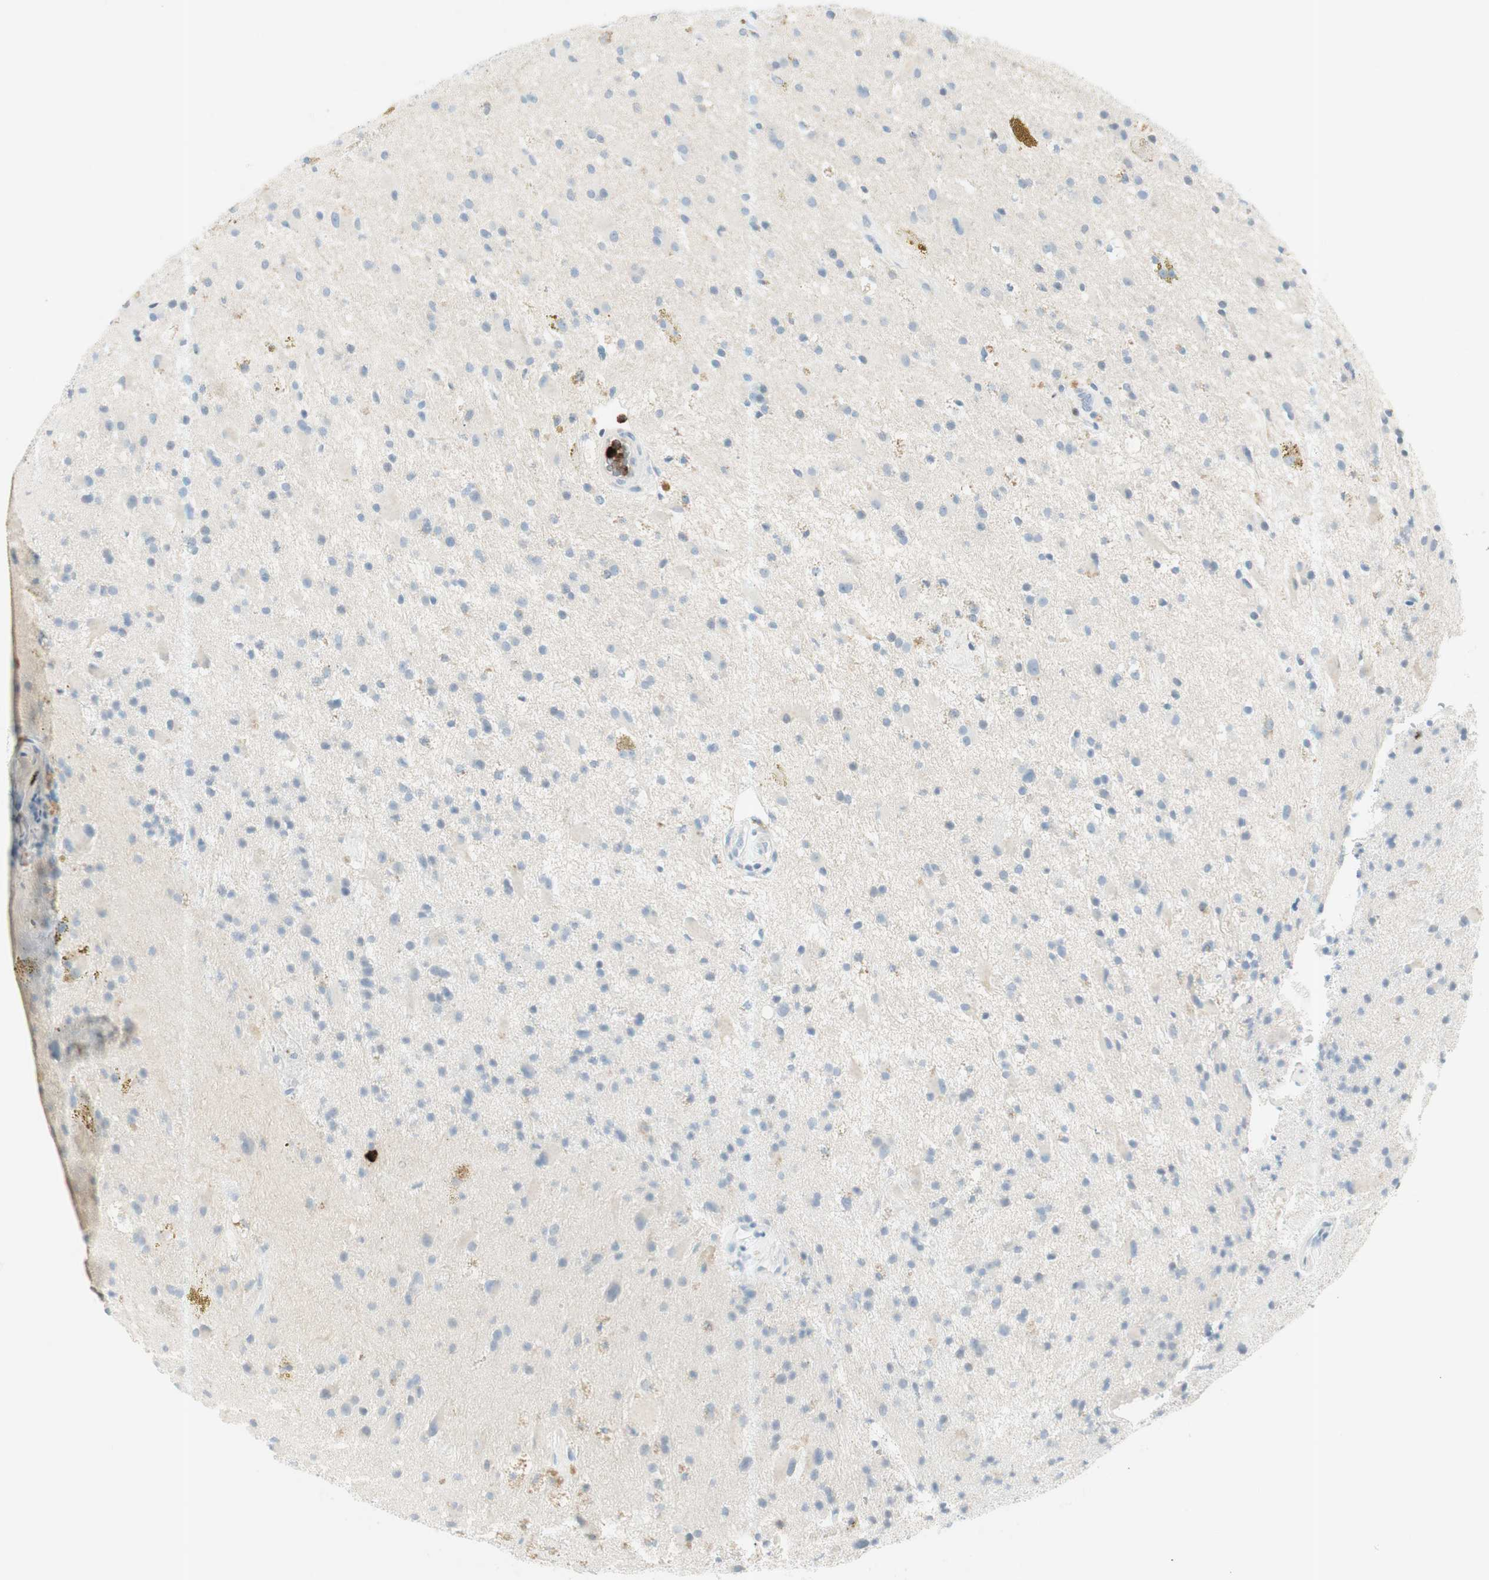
{"staining": {"intensity": "negative", "quantity": "none", "location": "none"}, "tissue": "glioma", "cell_type": "Tumor cells", "image_type": "cancer", "snomed": [{"axis": "morphology", "description": "Glioma, malignant, Low grade"}, {"axis": "topography", "description": "Brain"}], "caption": "There is no significant staining in tumor cells of glioma. Nuclei are stained in blue.", "gene": "PRTN3", "patient": {"sex": "male", "age": 58}}